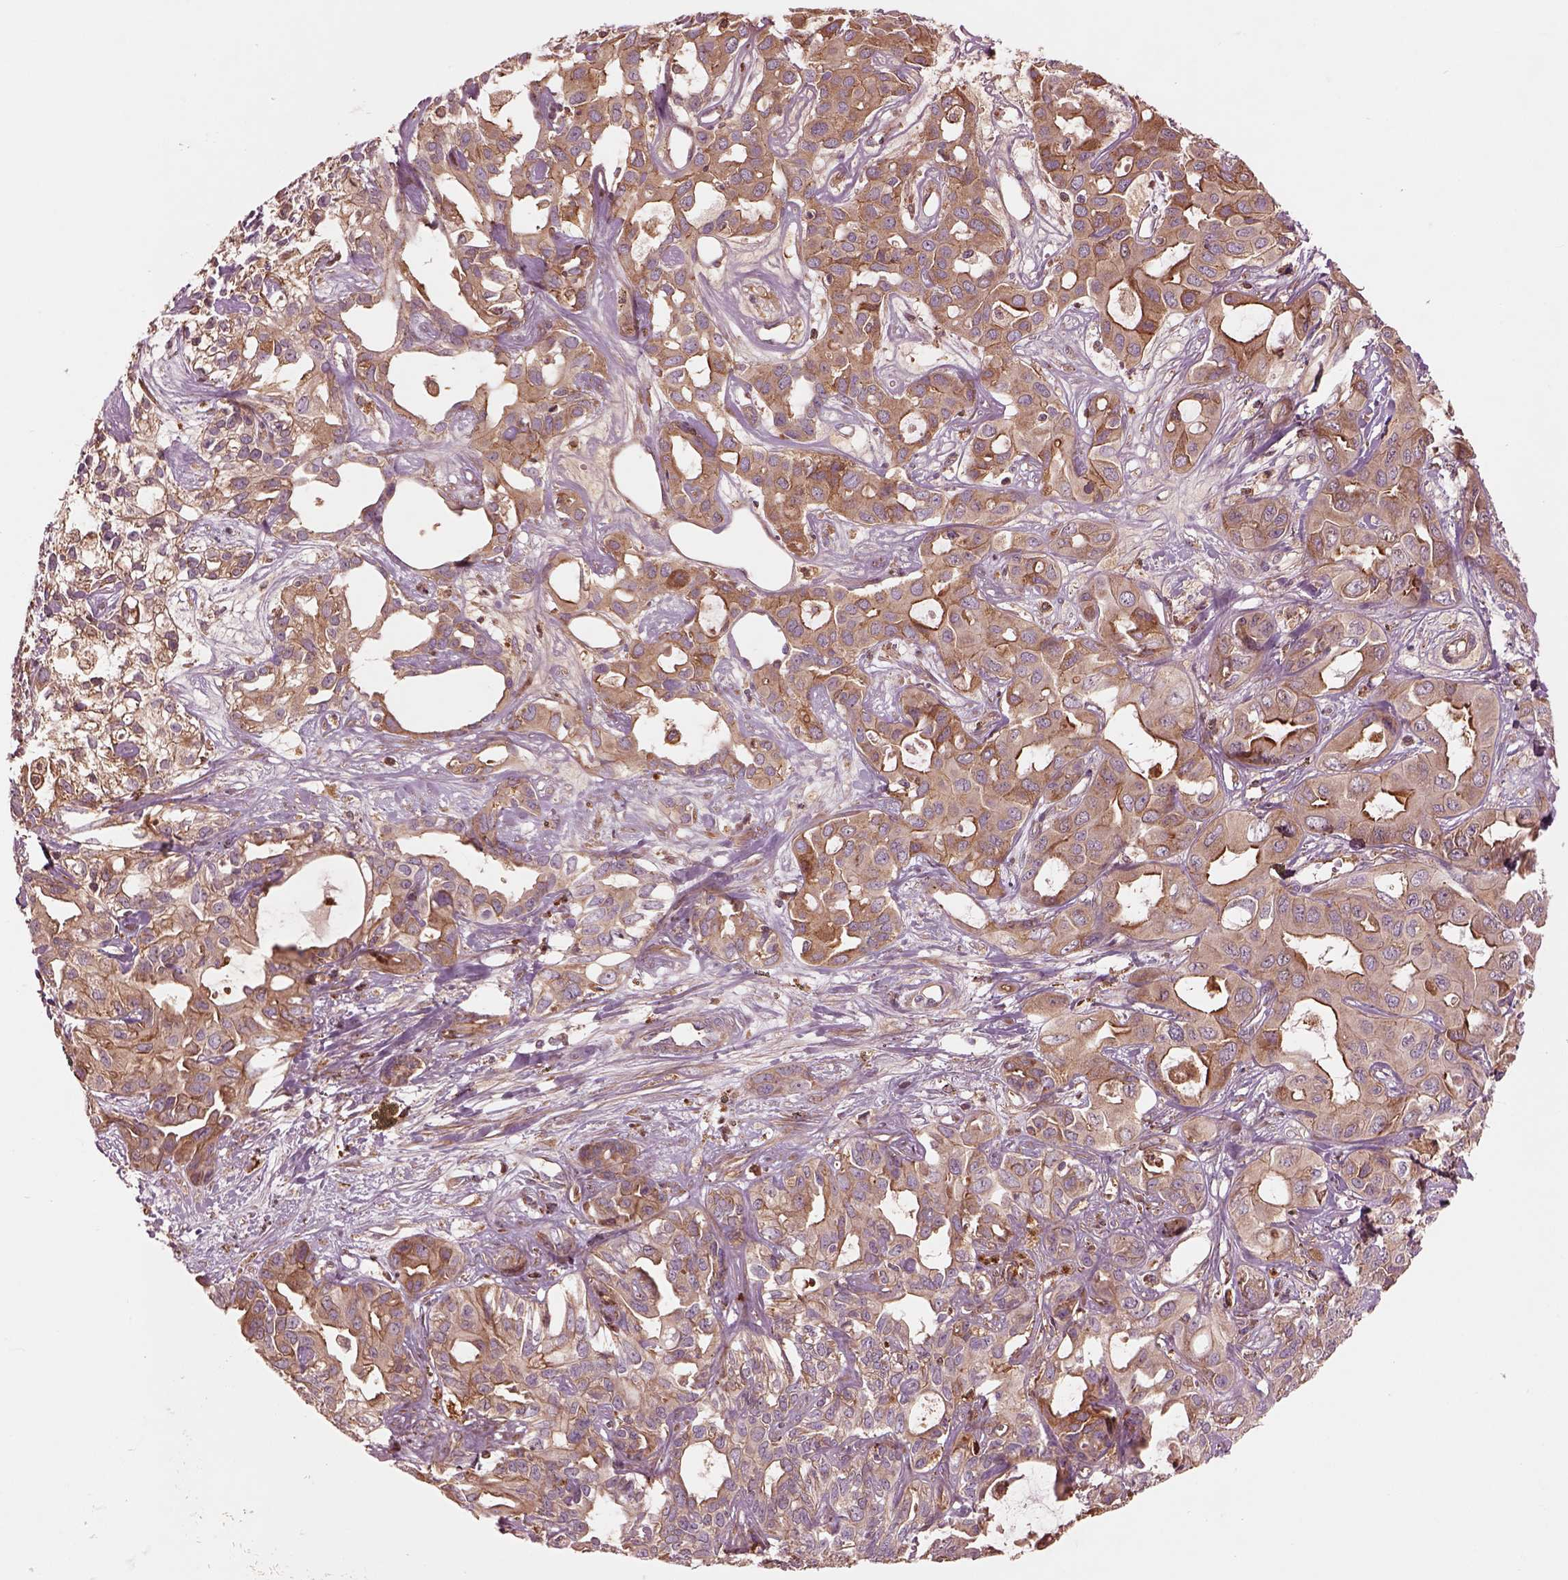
{"staining": {"intensity": "moderate", "quantity": "25%-75%", "location": "cytoplasmic/membranous"}, "tissue": "liver cancer", "cell_type": "Tumor cells", "image_type": "cancer", "snomed": [{"axis": "morphology", "description": "Cholangiocarcinoma"}, {"axis": "topography", "description": "Liver"}], "caption": "IHC micrograph of cholangiocarcinoma (liver) stained for a protein (brown), which exhibits medium levels of moderate cytoplasmic/membranous staining in approximately 25%-75% of tumor cells.", "gene": "ASCC2", "patient": {"sex": "female", "age": 60}}